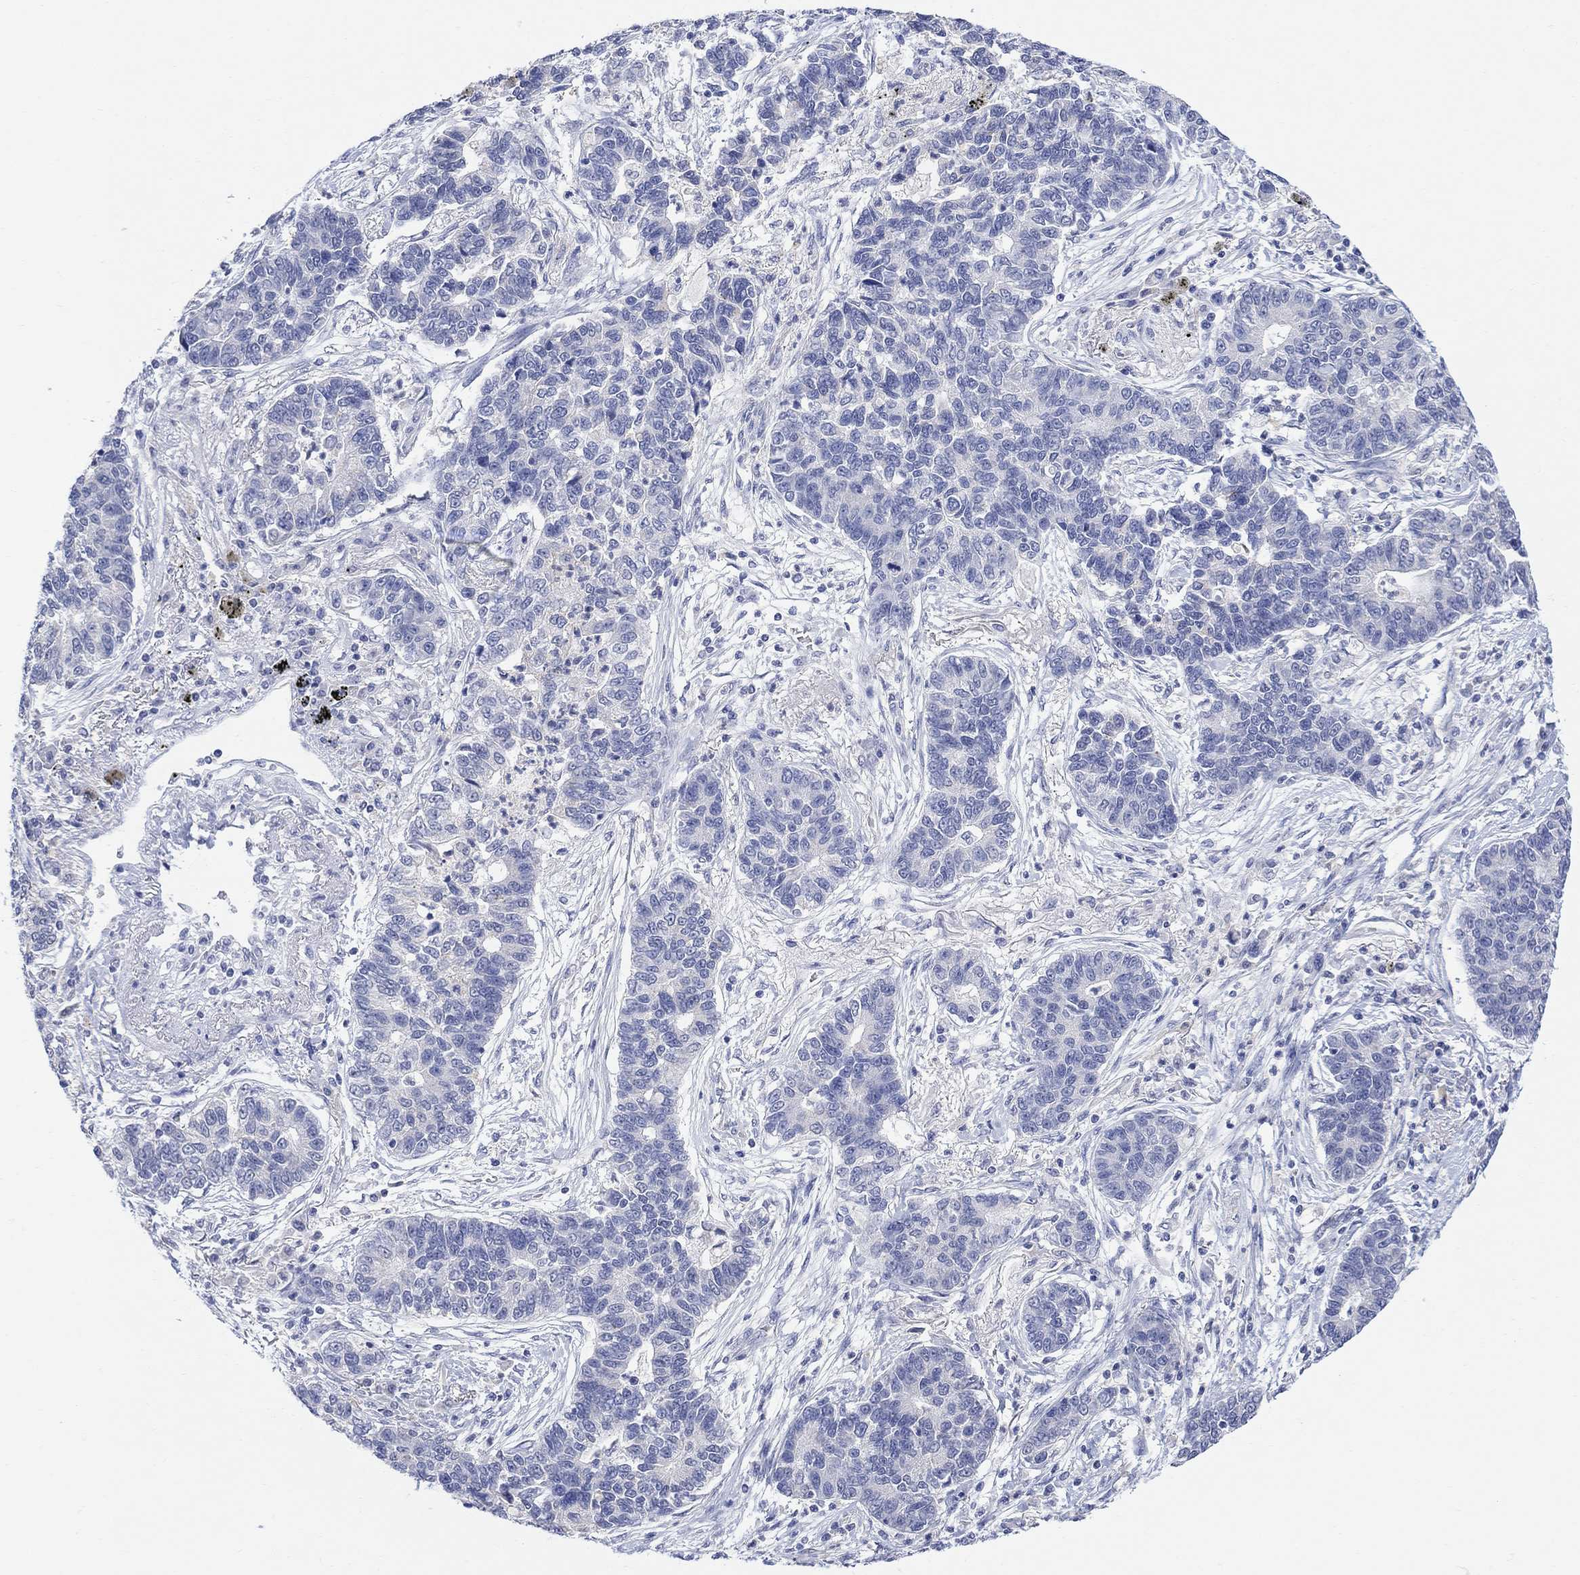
{"staining": {"intensity": "negative", "quantity": "none", "location": "none"}, "tissue": "lung cancer", "cell_type": "Tumor cells", "image_type": "cancer", "snomed": [{"axis": "morphology", "description": "Adenocarcinoma, NOS"}, {"axis": "topography", "description": "Lung"}], "caption": "Tumor cells show no significant expression in adenocarcinoma (lung).", "gene": "FBP2", "patient": {"sex": "female", "age": 57}}